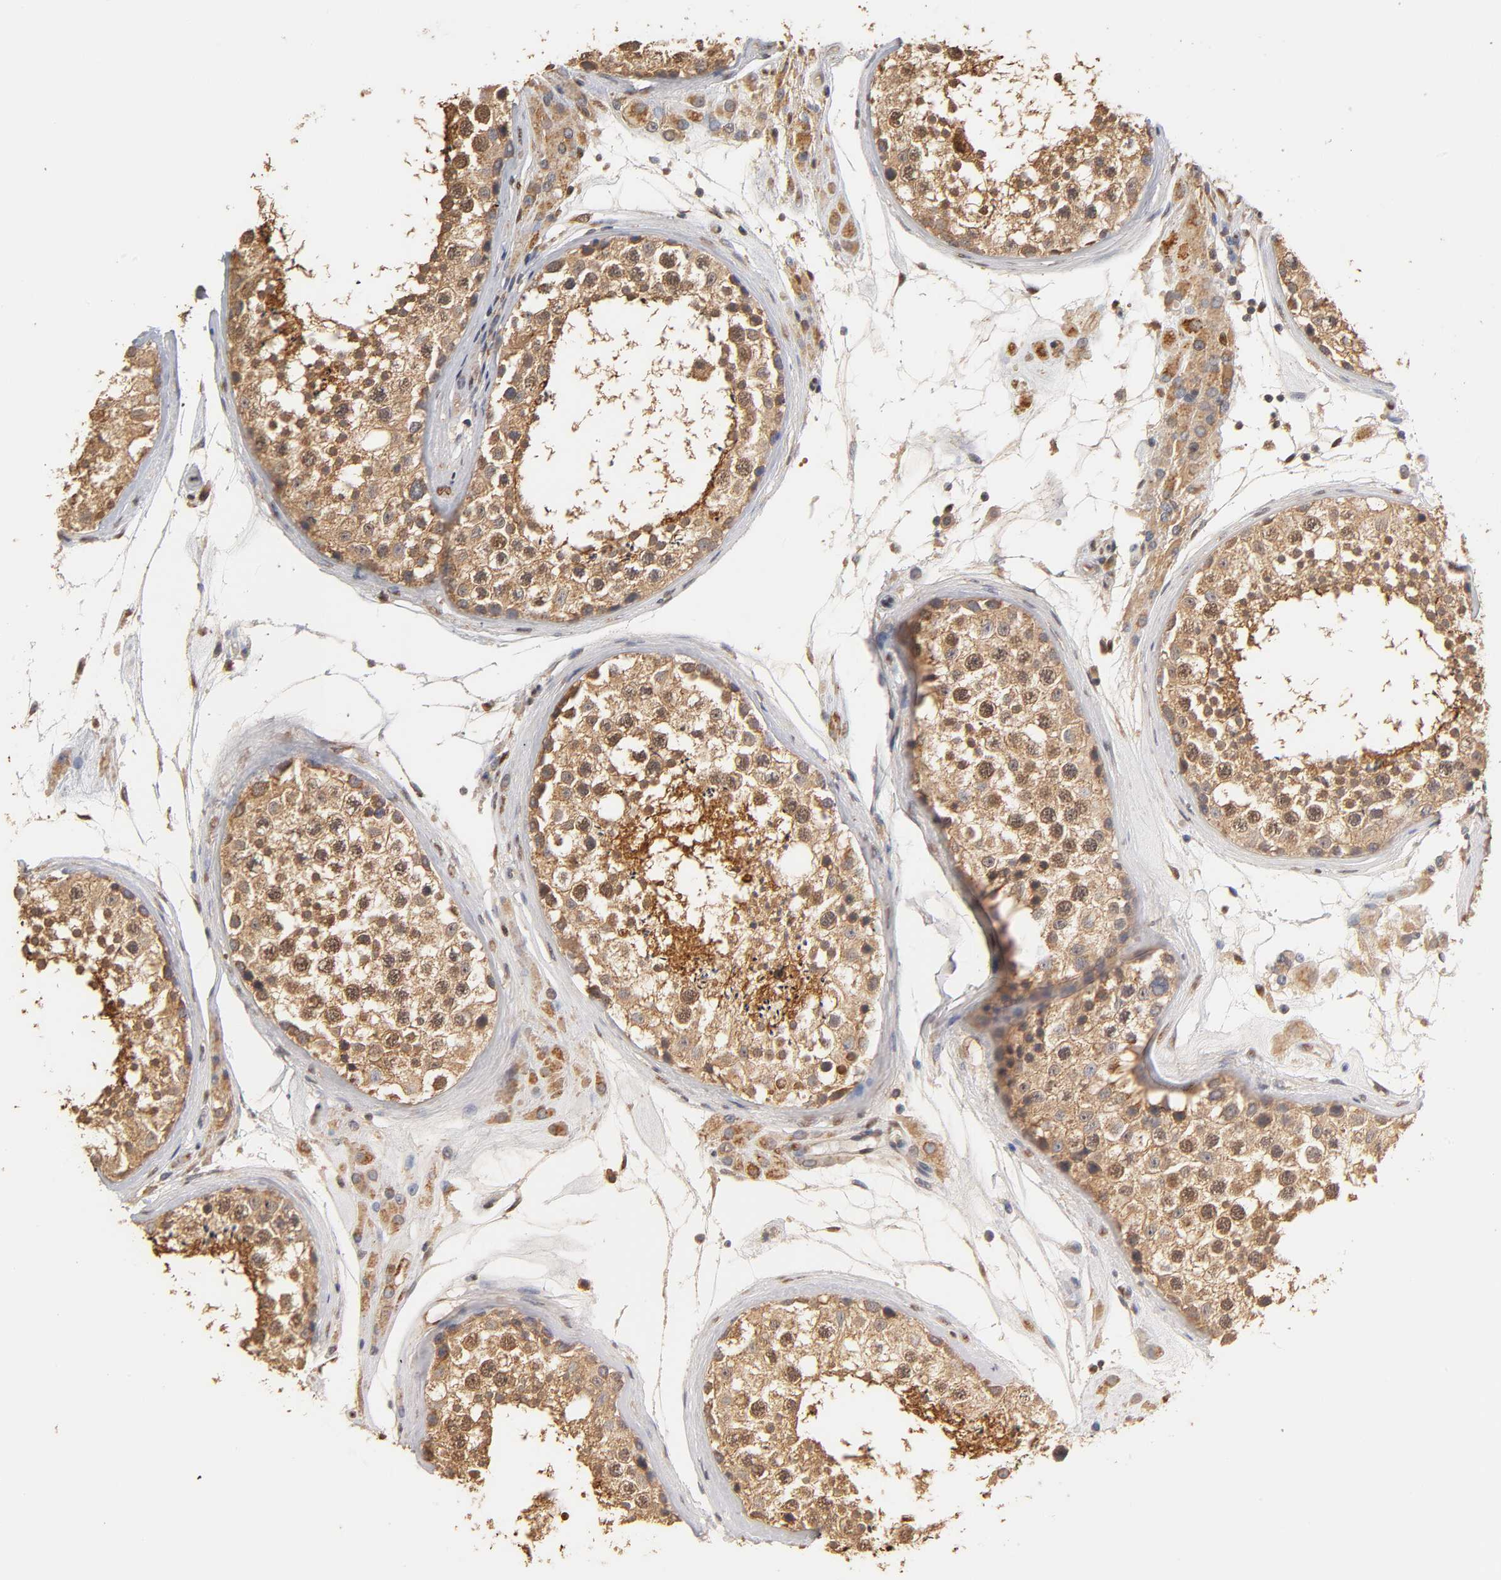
{"staining": {"intensity": "moderate", "quantity": ">75%", "location": "cytoplasmic/membranous"}, "tissue": "testis", "cell_type": "Cells in seminiferous ducts", "image_type": "normal", "snomed": [{"axis": "morphology", "description": "Normal tissue, NOS"}, {"axis": "topography", "description": "Testis"}], "caption": "The immunohistochemical stain shows moderate cytoplasmic/membranous positivity in cells in seminiferous ducts of unremarkable testis.", "gene": "PKN1", "patient": {"sex": "male", "age": 46}}